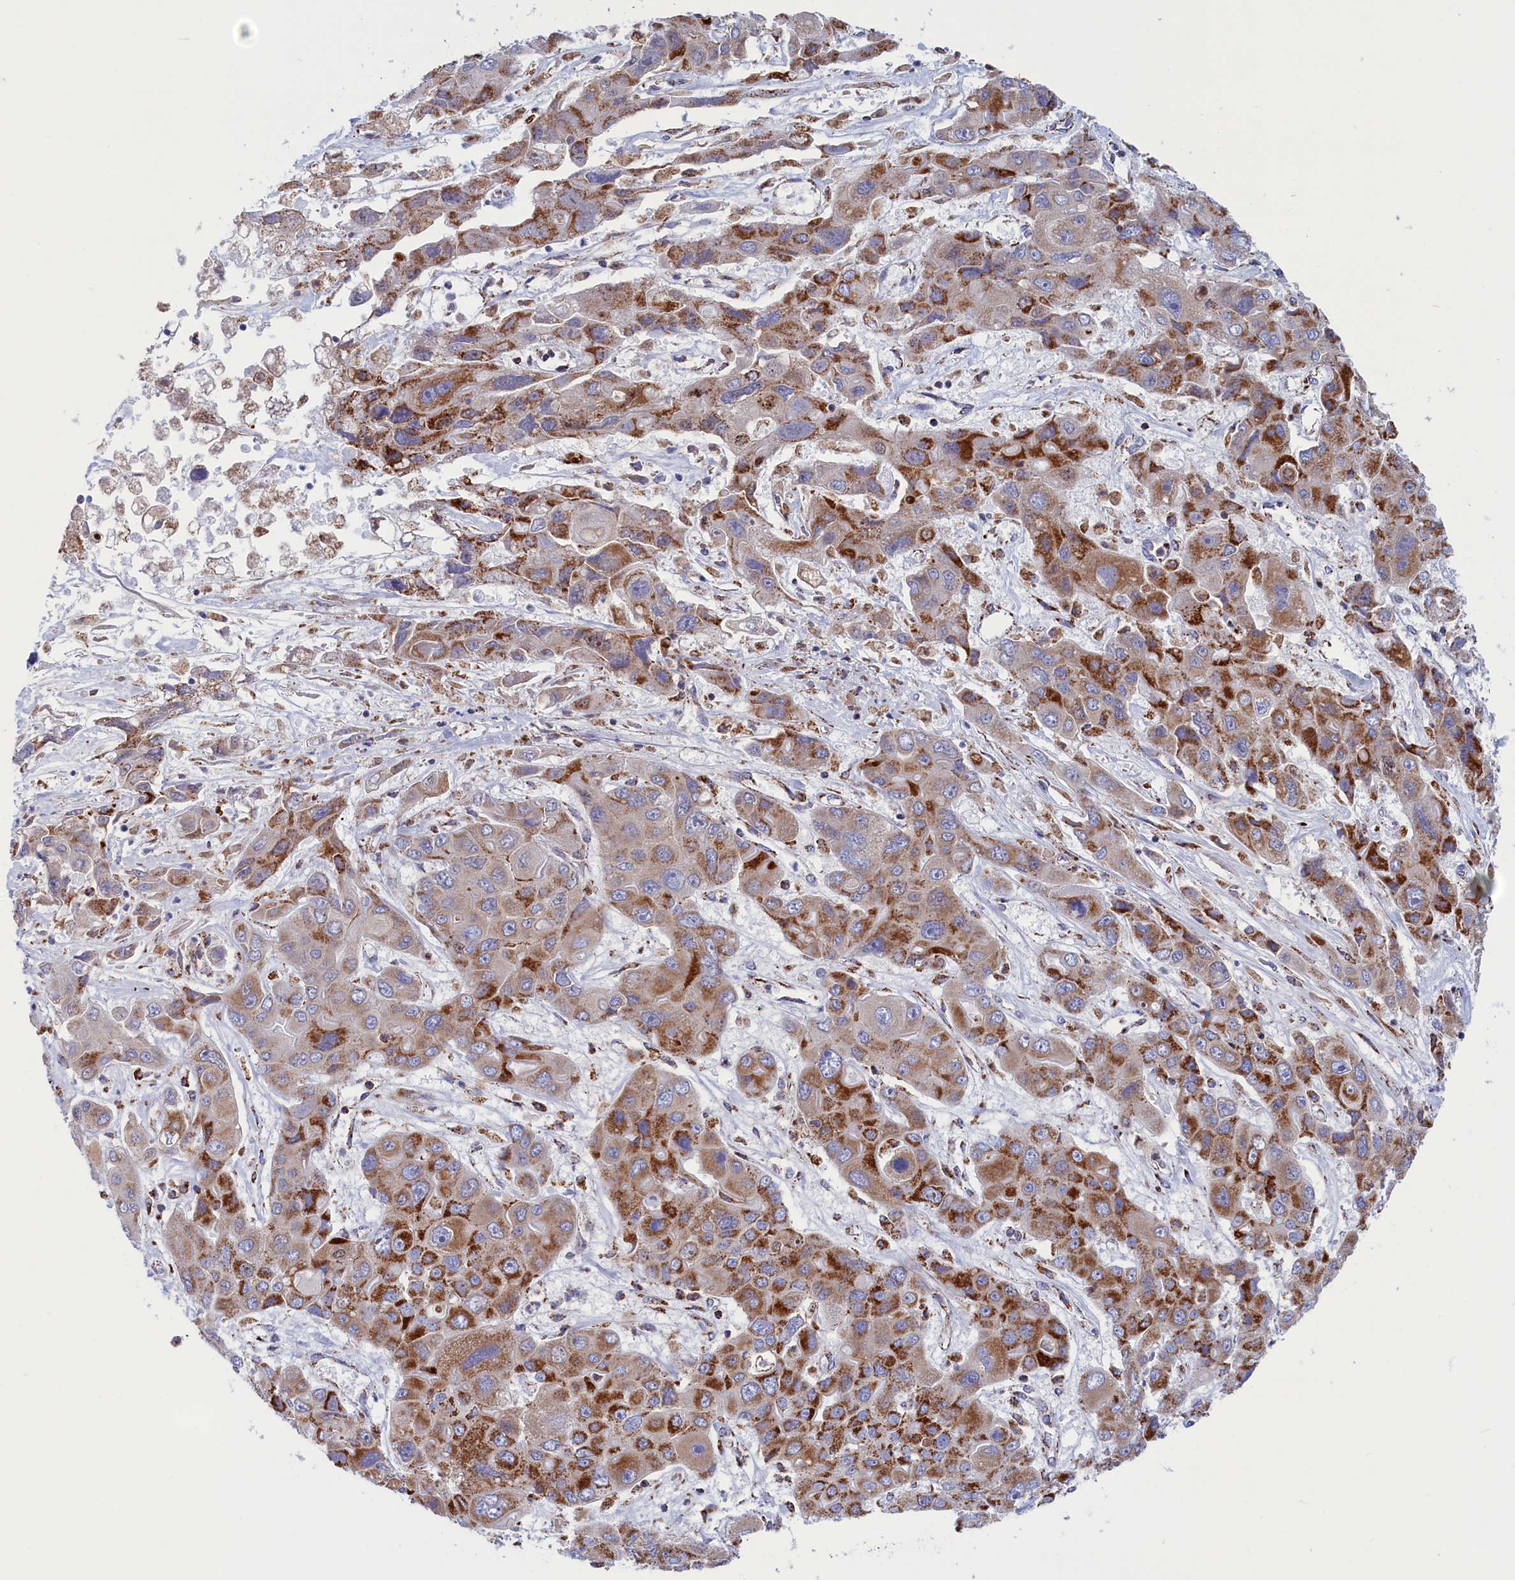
{"staining": {"intensity": "strong", "quantity": "25%-75%", "location": "cytoplasmic/membranous"}, "tissue": "liver cancer", "cell_type": "Tumor cells", "image_type": "cancer", "snomed": [{"axis": "morphology", "description": "Cholangiocarcinoma"}, {"axis": "topography", "description": "Liver"}], "caption": "Immunohistochemistry micrograph of liver cholangiocarcinoma stained for a protein (brown), which exhibits high levels of strong cytoplasmic/membranous staining in approximately 25%-75% of tumor cells.", "gene": "WDR83", "patient": {"sex": "male", "age": 67}}